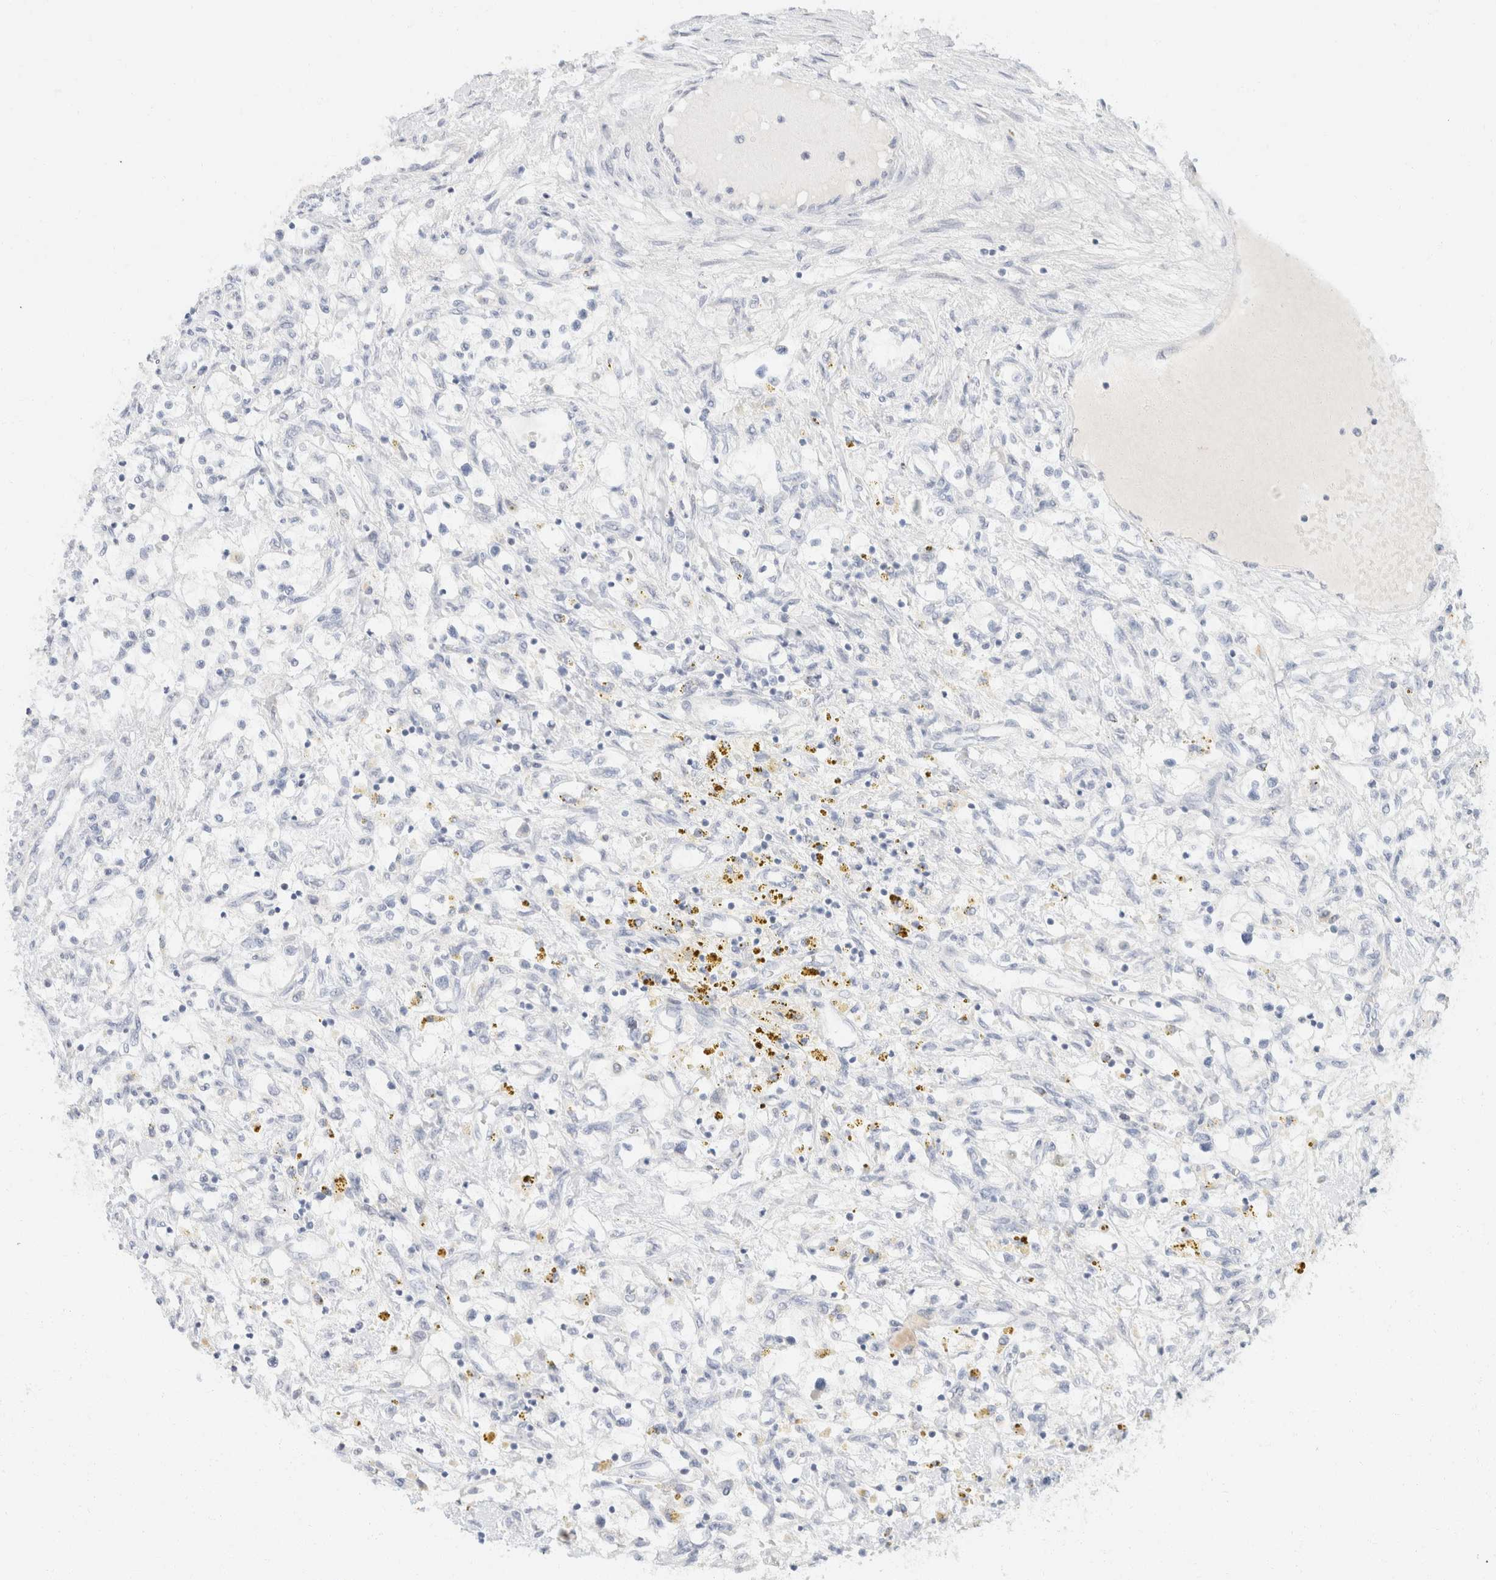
{"staining": {"intensity": "negative", "quantity": "none", "location": "none"}, "tissue": "renal cancer", "cell_type": "Tumor cells", "image_type": "cancer", "snomed": [{"axis": "morphology", "description": "Adenocarcinoma, NOS"}, {"axis": "topography", "description": "Kidney"}], "caption": "This is an immunohistochemistry (IHC) histopathology image of renal adenocarcinoma. There is no expression in tumor cells.", "gene": "KRT20", "patient": {"sex": "male", "age": 68}}